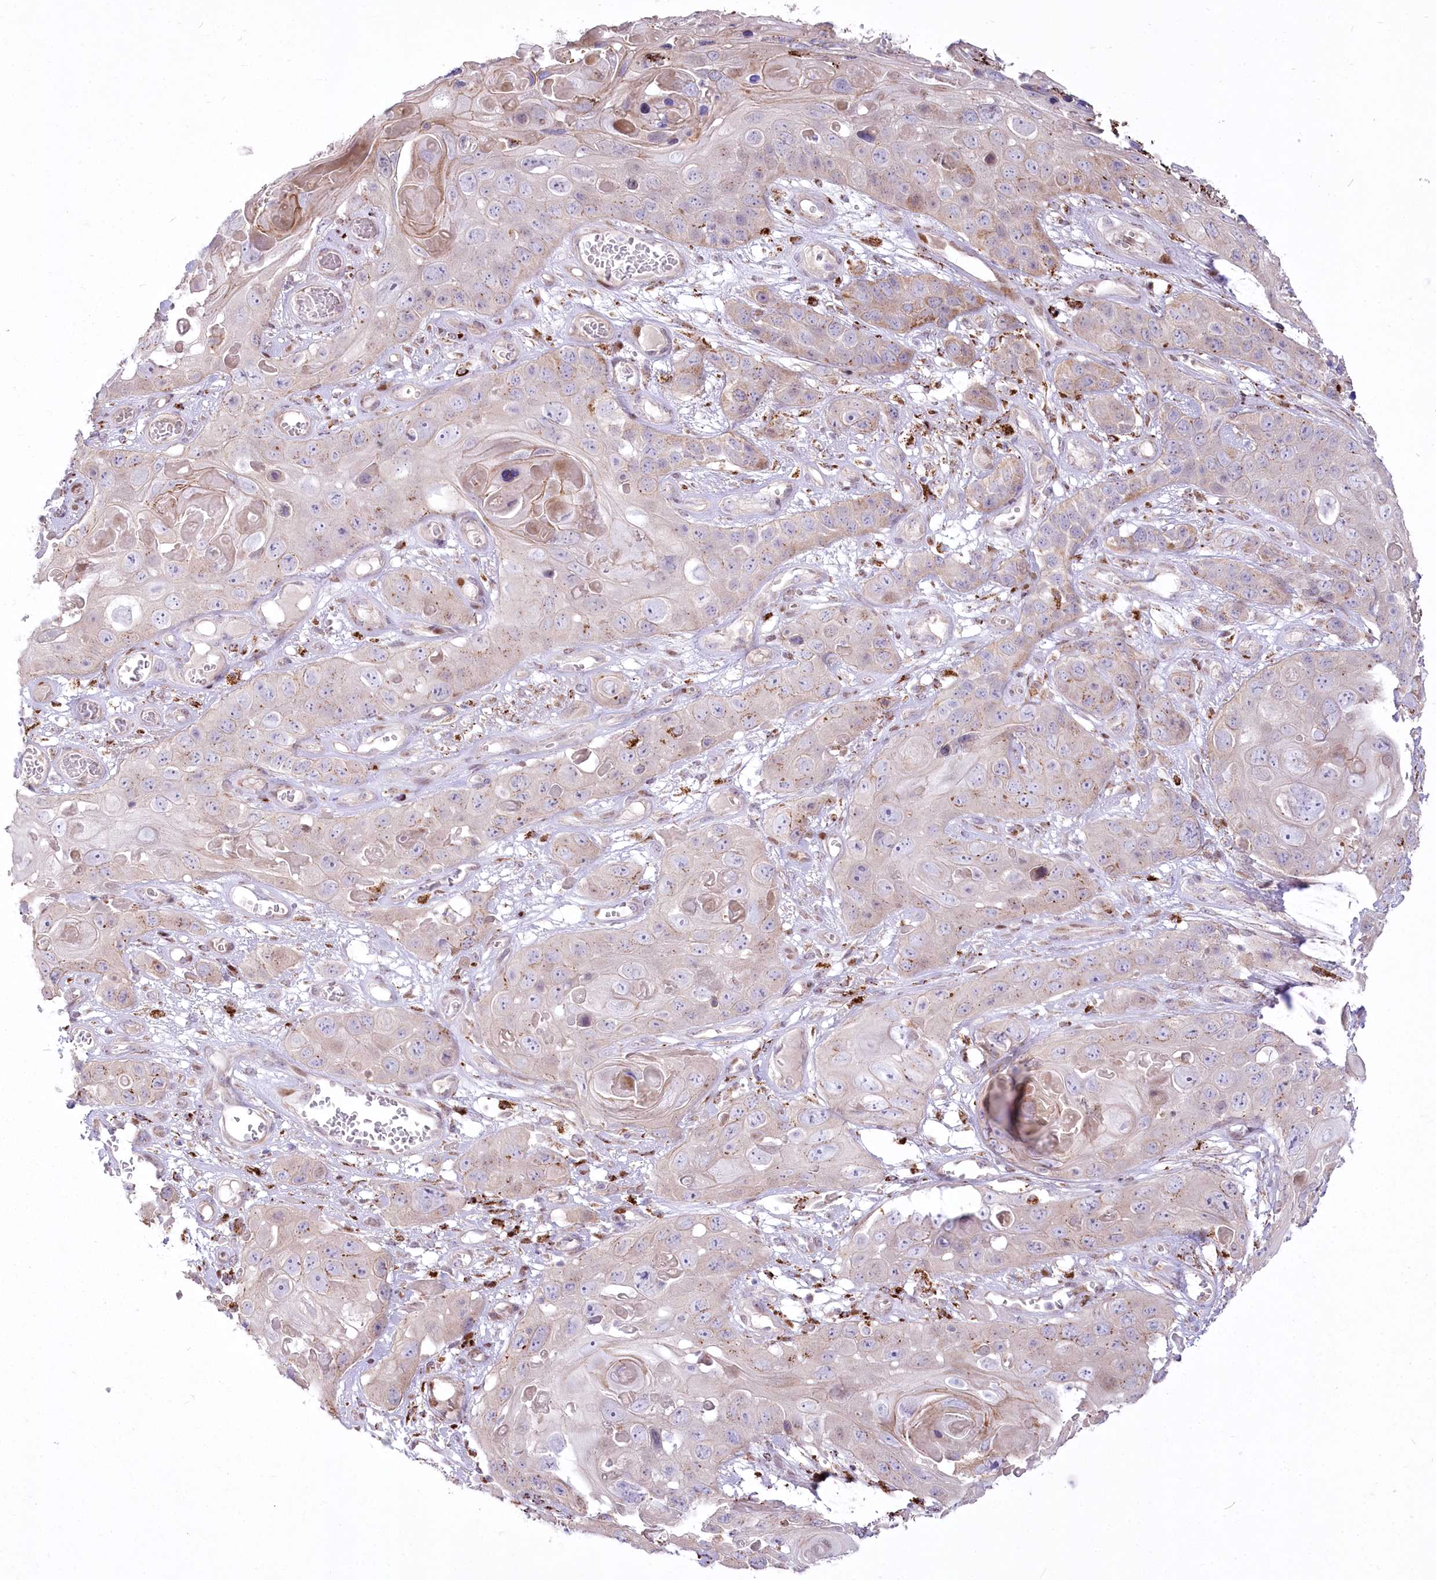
{"staining": {"intensity": "weak", "quantity": "<25%", "location": "cytoplasmic/membranous"}, "tissue": "skin cancer", "cell_type": "Tumor cells", "image_type": "cancer", "snomed": [{"axis": "morphology", "description": "Squamous cell carcinoma, NOS"}, {"axis": "topography", "description": "Skin"}], "caption": "Protein analysis of skin cancer displays no significant expression in tumor cells.", "gene": "CEP164", "patient": {"sex": "male", "age": 55}}